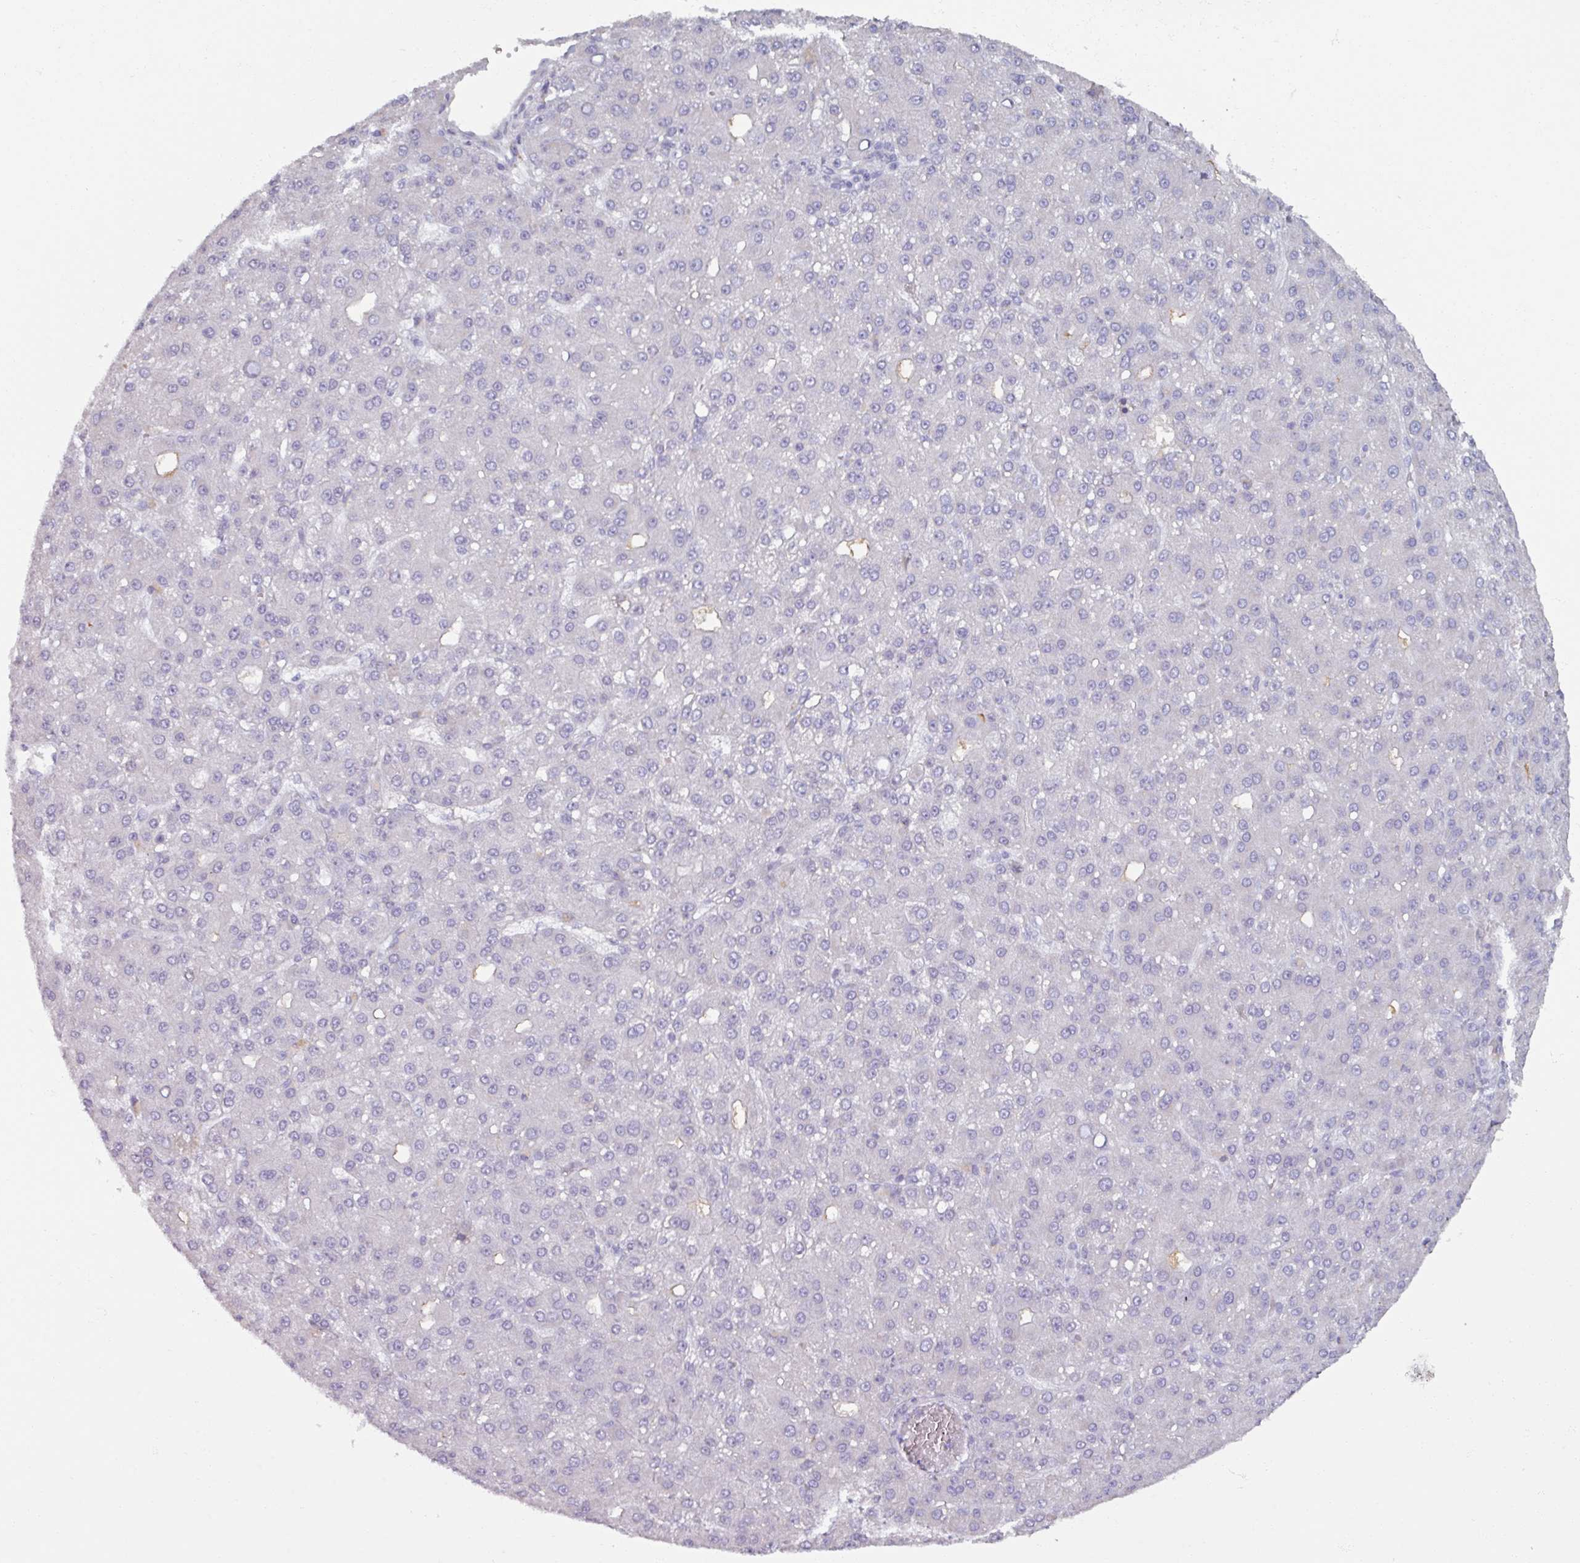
{"staining": {"intensity": "negative", "quantity": "none", "location": "none"}, "tissue": "liver cancer", "cell_type": "Tumor cells", "image_type": "cancer", "snomed": [{"axis": "morphology", "description": "Carcinoma, Hepatocellular, NOS"}, {"axis": "topography", "description": "Liver"}], "caption": "Human hepatocellular carcinoma (liver) stained for a protein using IHC exhibits no expression in tumor cells.", "gene": "SPESP1", "patient": {"sex": "male", "age": 67}}